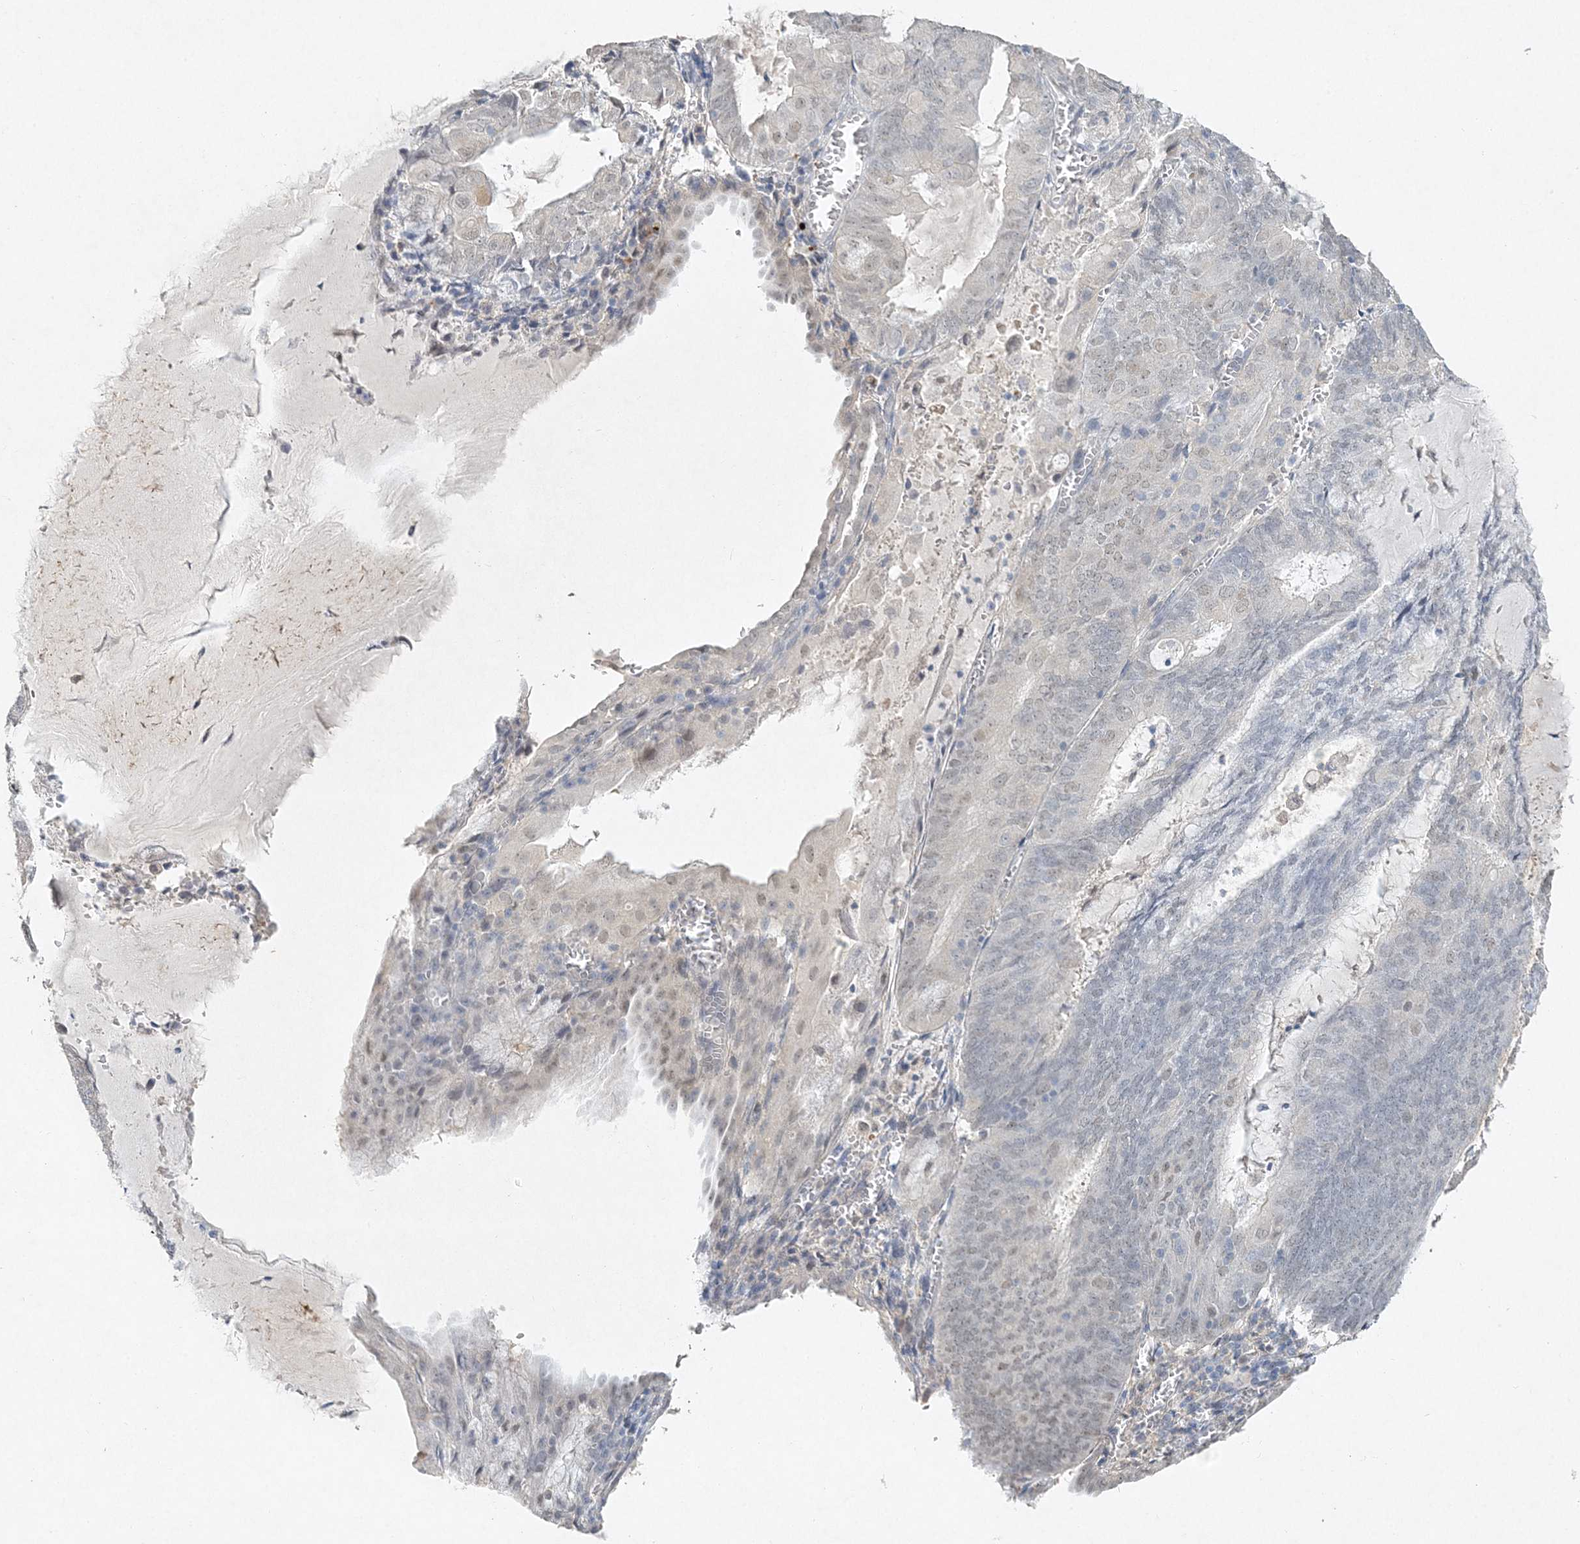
{"staining": {"intensity": "weak", "quantity": "<25%", "location": "nuclear"}, "tissue": "endometrial cancer", "cell_type": "Tumor cells", "image_type": "cancer", "snomed": [{"axis": "morphology", "description": "Adenocarcinoma, NOS"}, {"axis": "topography", "description": "Endometrium"}], "caption": "A histopathology image of human endometrial cancer is negative for staining in tumor cells.", "gene": "MAT2B", "patient": {"sex": "female", "age": 81}}